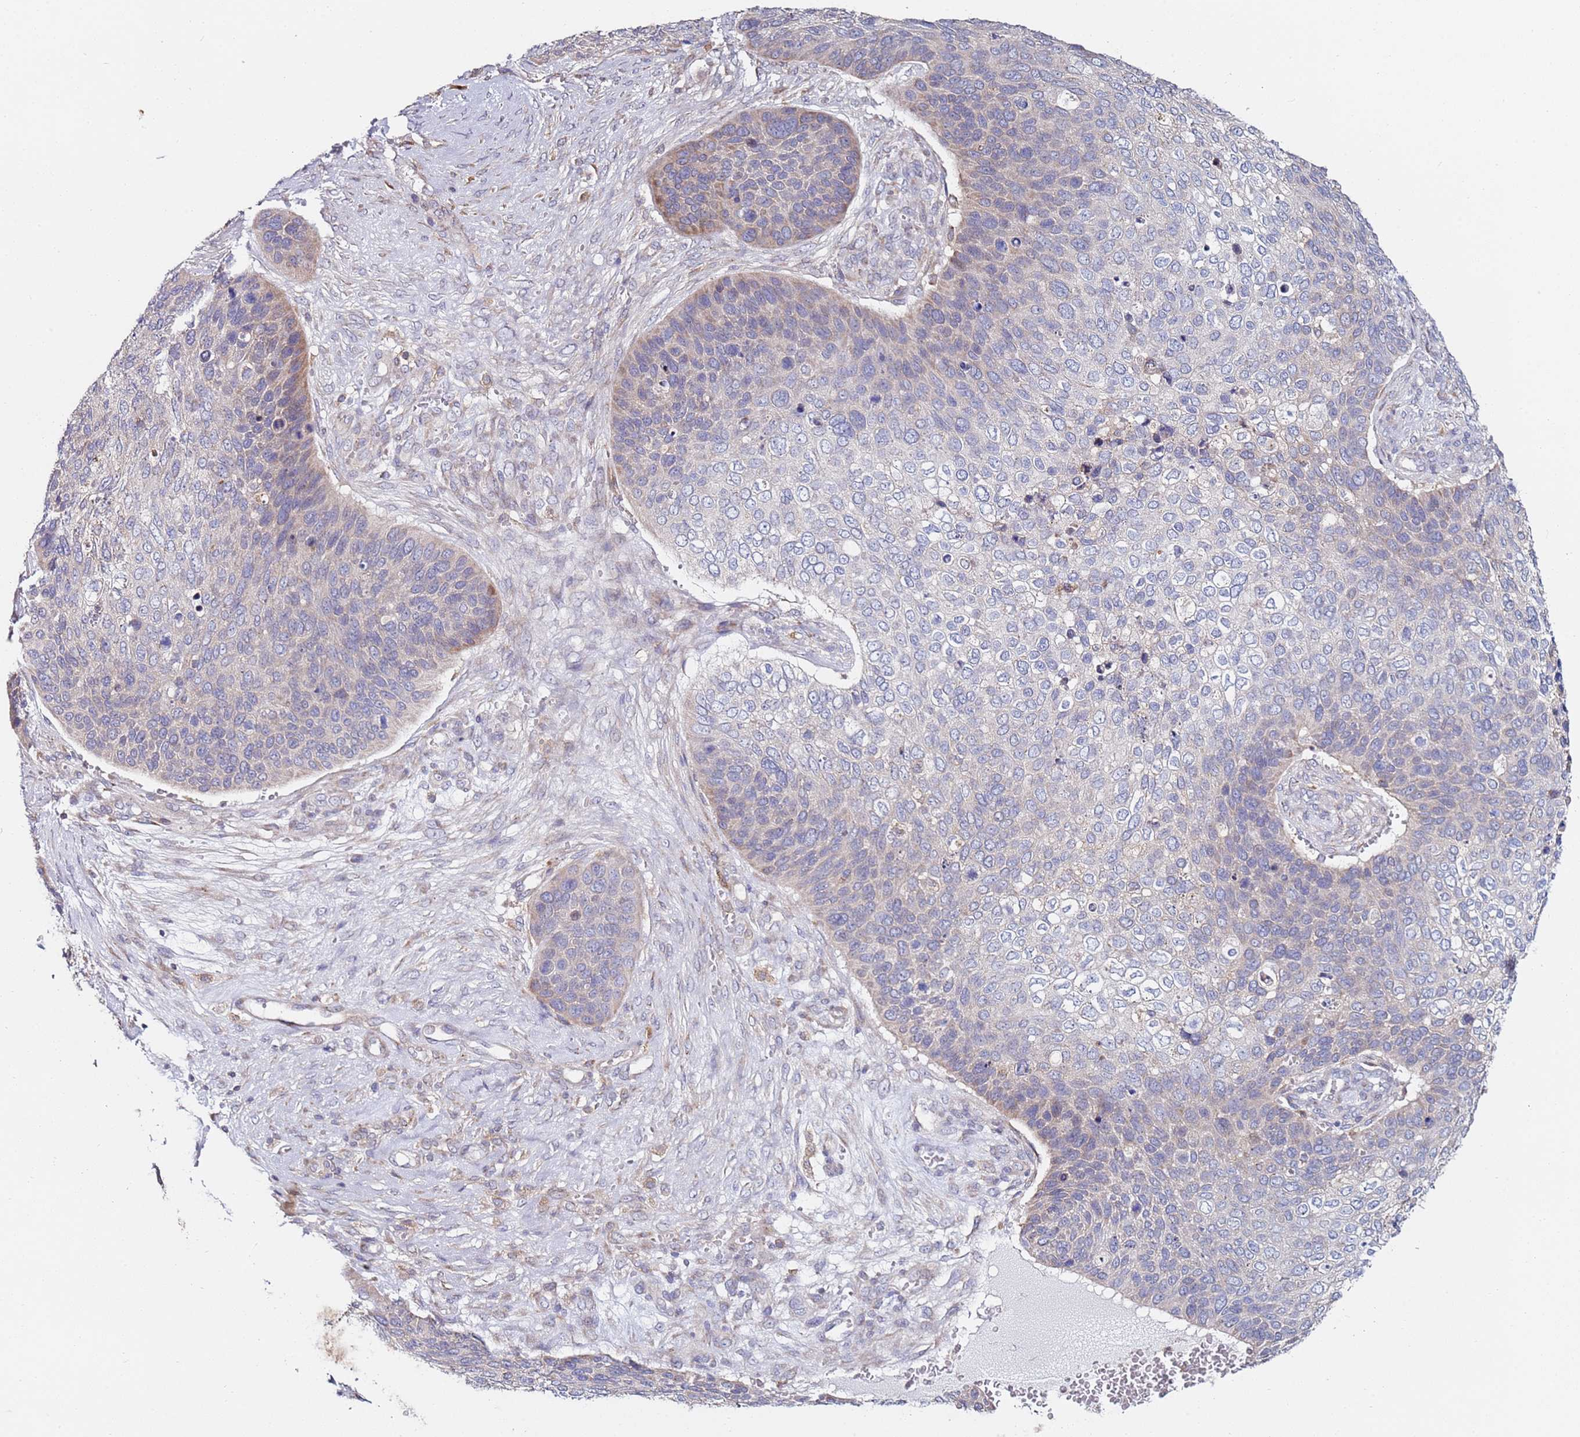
{"staining": {"intensity": "weak", "quantity": "<25%", "location": "cytoplasmic/membranous"}, "tissue": "skin cancer", "cell_type": "Tumor cells", "image_type": "cancer", "snomed": [{"axis": "morphology", "description": "Basal cell carcinoma"}, {"axis": "topography", "description": "Skin"}], "caption": "Human skin cancer (basal cell carcinoma) stained for a protein using immunohistochemistry (IHC) reveals no staining in tumor cells.", "gene": "CNOT9", "patient": {"sex": "female", "age": 74}}